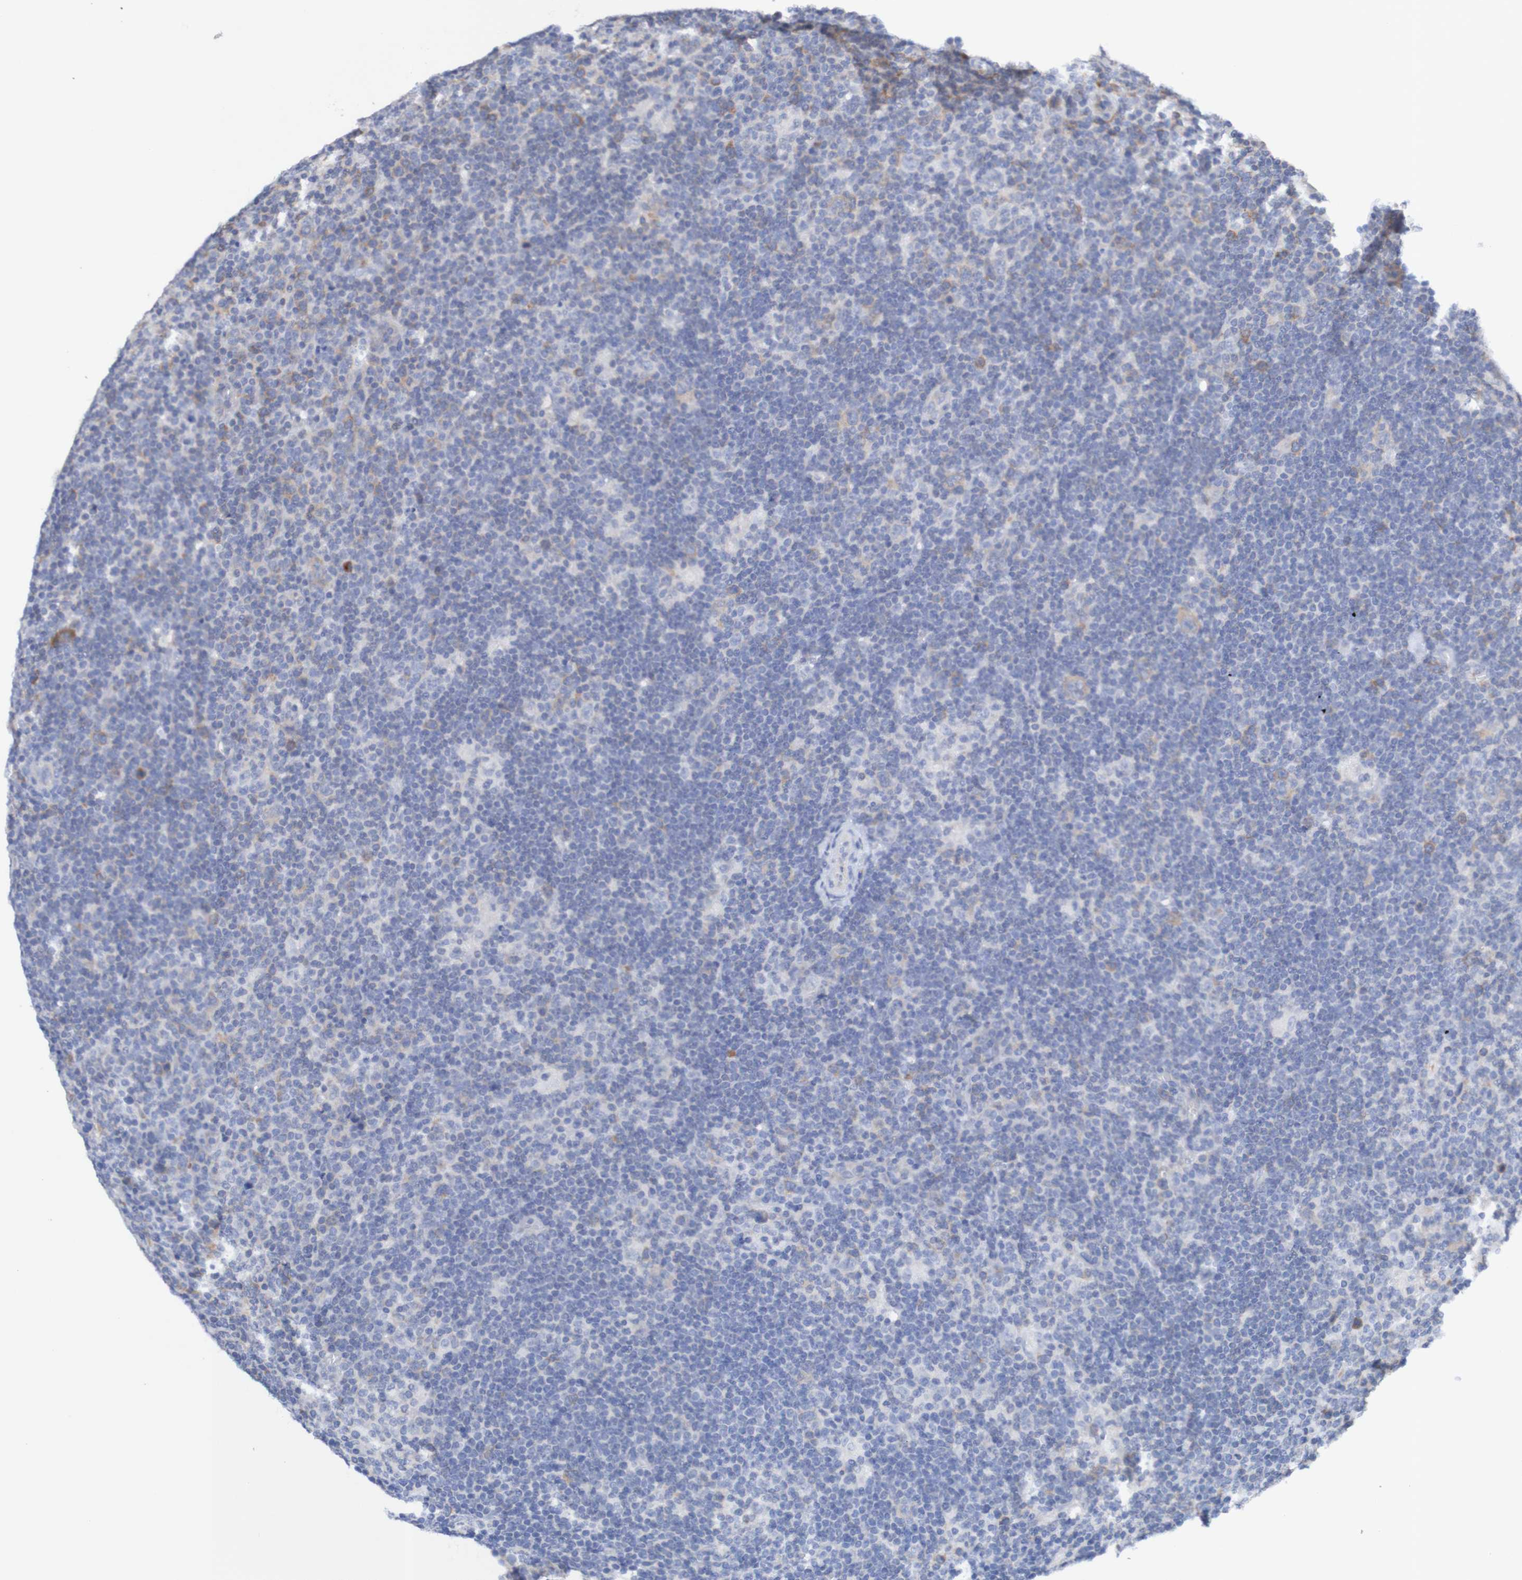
{"staining": {"intensity": "weak", "quantity": "25%-75%", "location": "cytoplasmic/membranous"}, "tissue": "lymphoma", "cell_type": "Tumor cells", "image_type": "cancer", "snomed": [{"axis": "morphology", "description": "Hodgkin's disease, NOS"}, {"axis": "topography", "description": "Lymph node"}], "caption": "Lymphoma was stained to show a protein in brown. There is low levels of weak cytoplasmic/membranous staining in approximately 25%-75% of tumor cells. The staining was performed using DAB, with brown indicating positive protein expression. Nuclei are stained blue with hematoxylin.", "gene": "ACVR1C", "patient": {"sex": "female", "age": 57}}